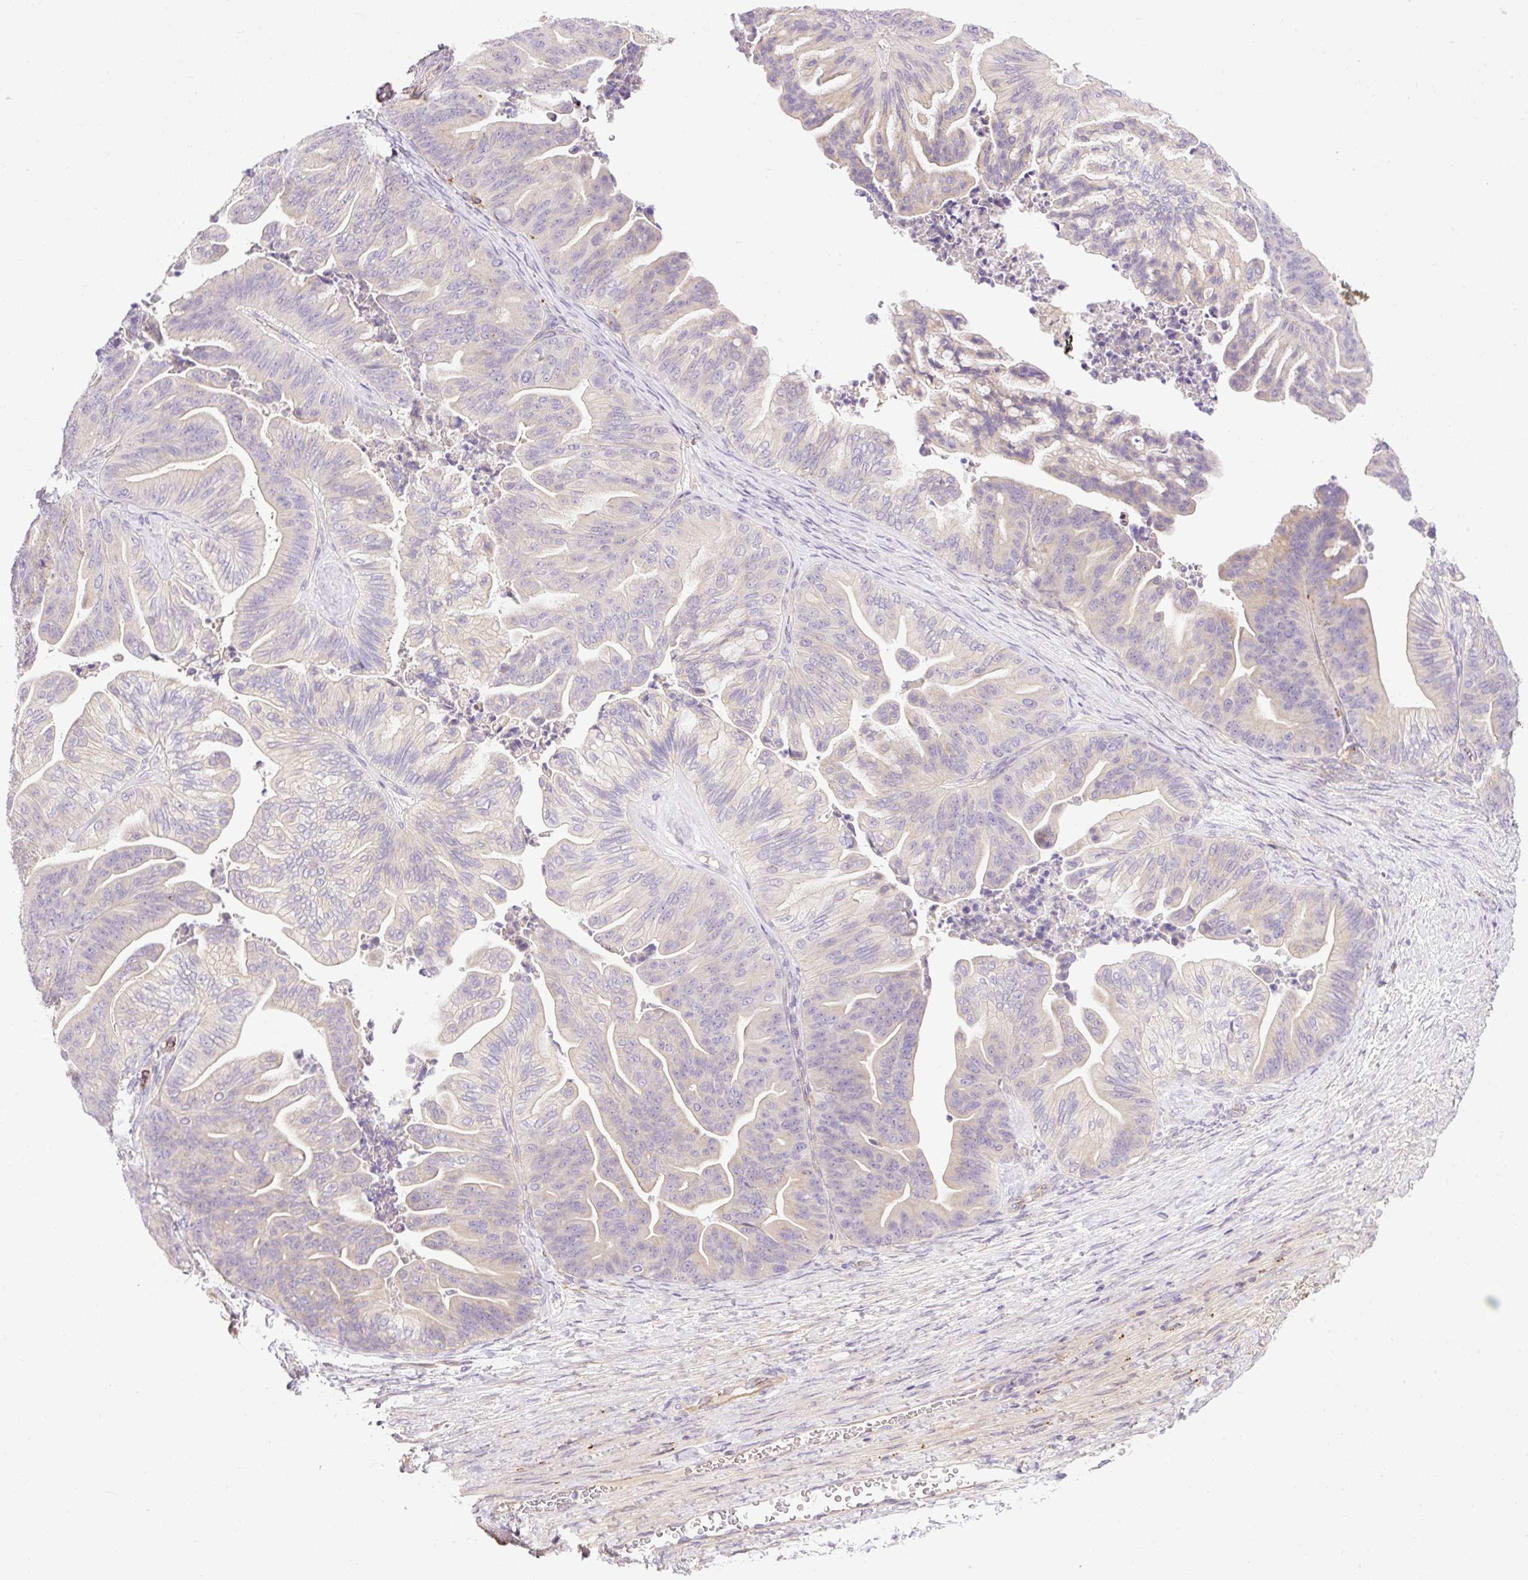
{"staining": {"intensity": "negative", "quantity": "none", "location": "none"}, "tissue": "ovarian cancer", "cell_type": "Tumor cells", "image_type": "cancer", "snomed": [{"axis": "morphology", "description": "Cystadenocarcinoma, mucinous, NOS"}, {"axis": "topography", "description": "Ovary"}], "caption": "This is an immunohistochemistry (IHC) histopathology image of human ovarian cancer (mucinous cystadenocarcinoma). There is no positivity in tumor cells.", "gene": "HEXB", "patient": {"sex": "female", "age": 67}}